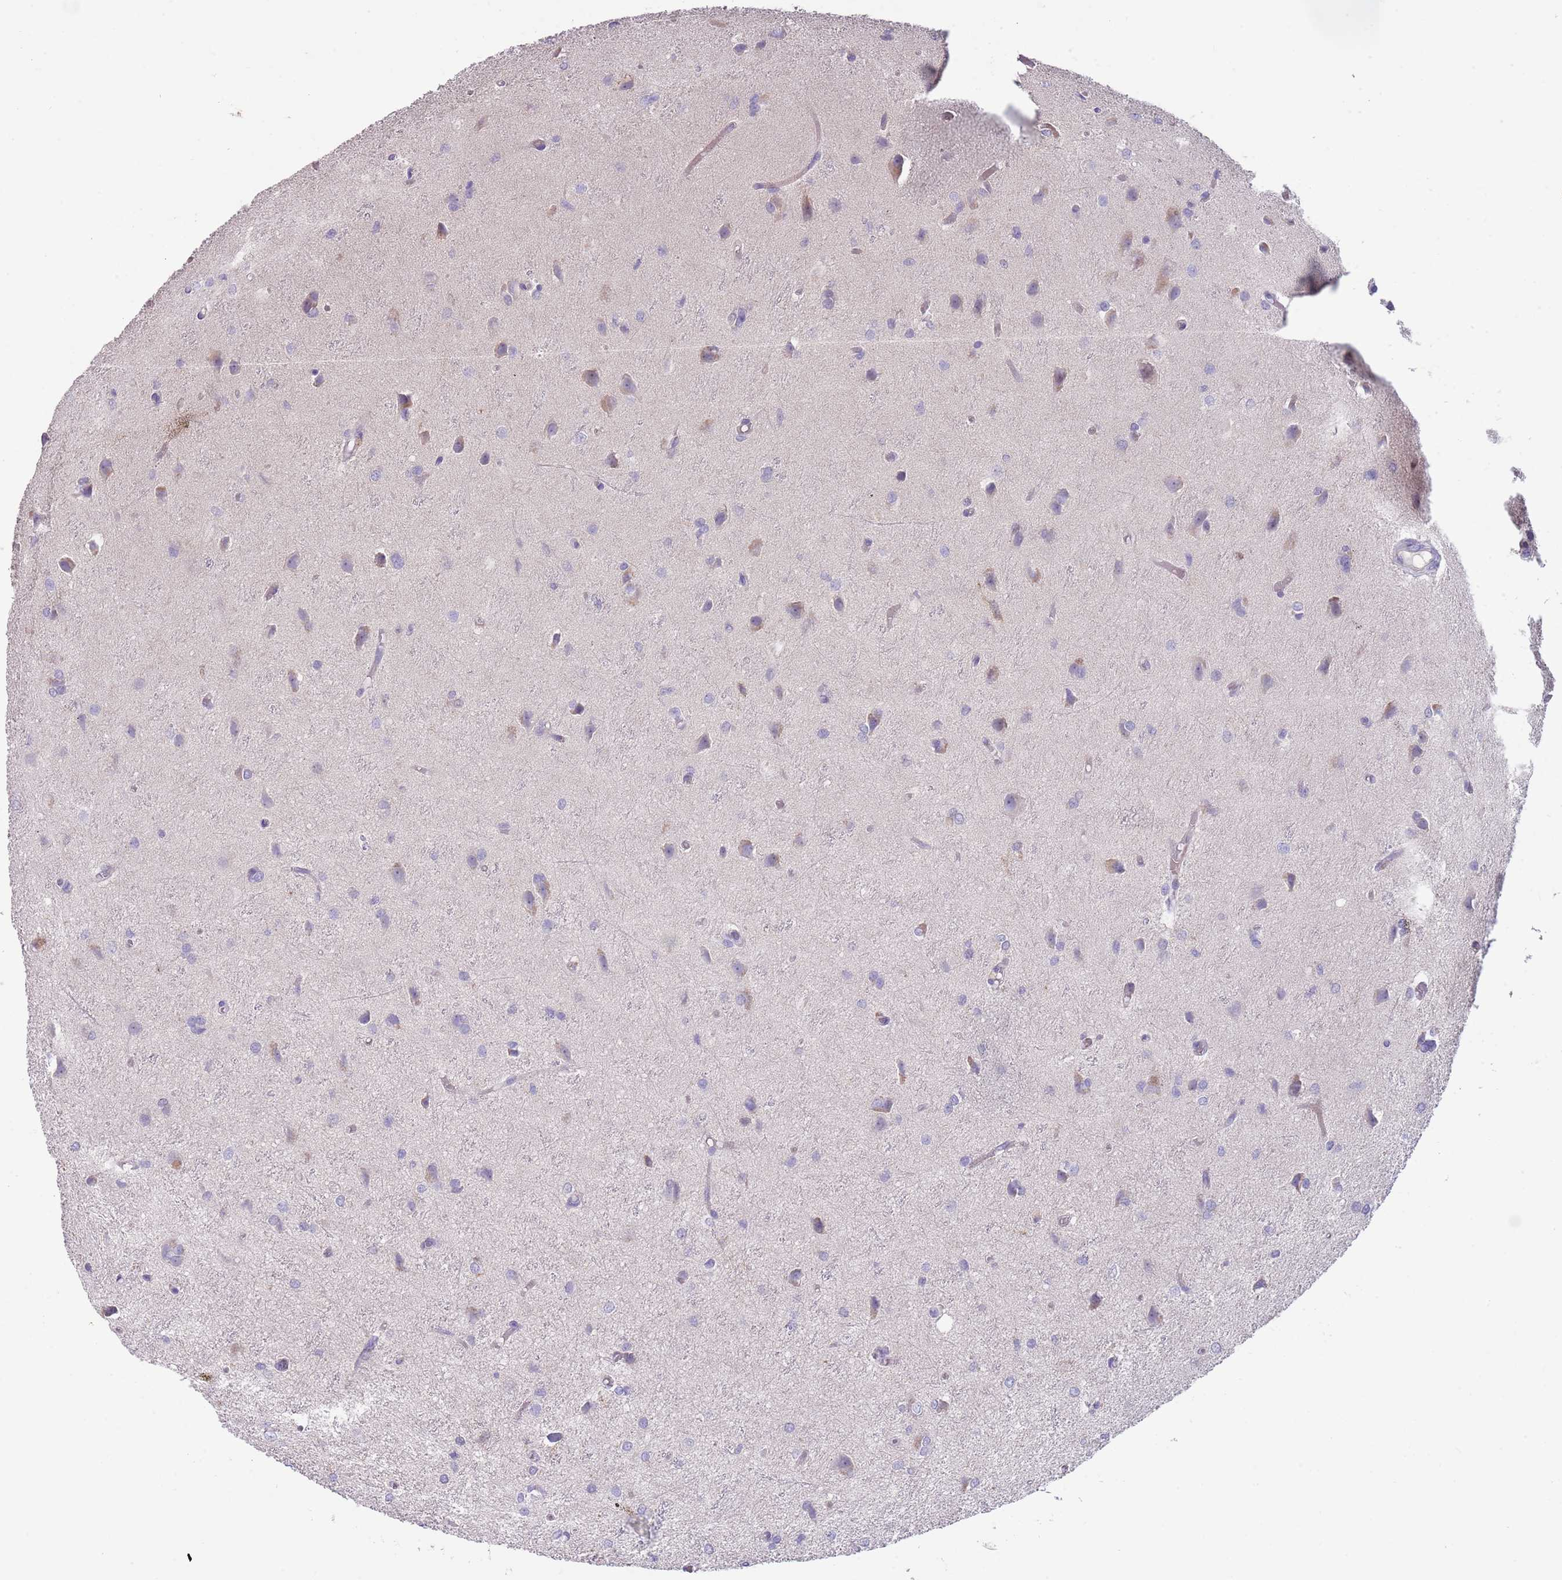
{"staining": {"intensity": "negative", "quantity": "none", "location": "none"}, "tissue": "glioma", "cell_type": "Tumor cells", "image_type": "cancer", "snomed": [{"axis": "morphology", "description": "Glioma, malignant, High grade"}, {"axis": "topography", "description": "Brain"}], "caption": "An IHC image of malignant glioma (high-grade) is shown. There is no staining in tumor cells of malignant glioma (high-grade).", "gene": "ZNF14", "patient": {"sex": "female", "age": 50}}